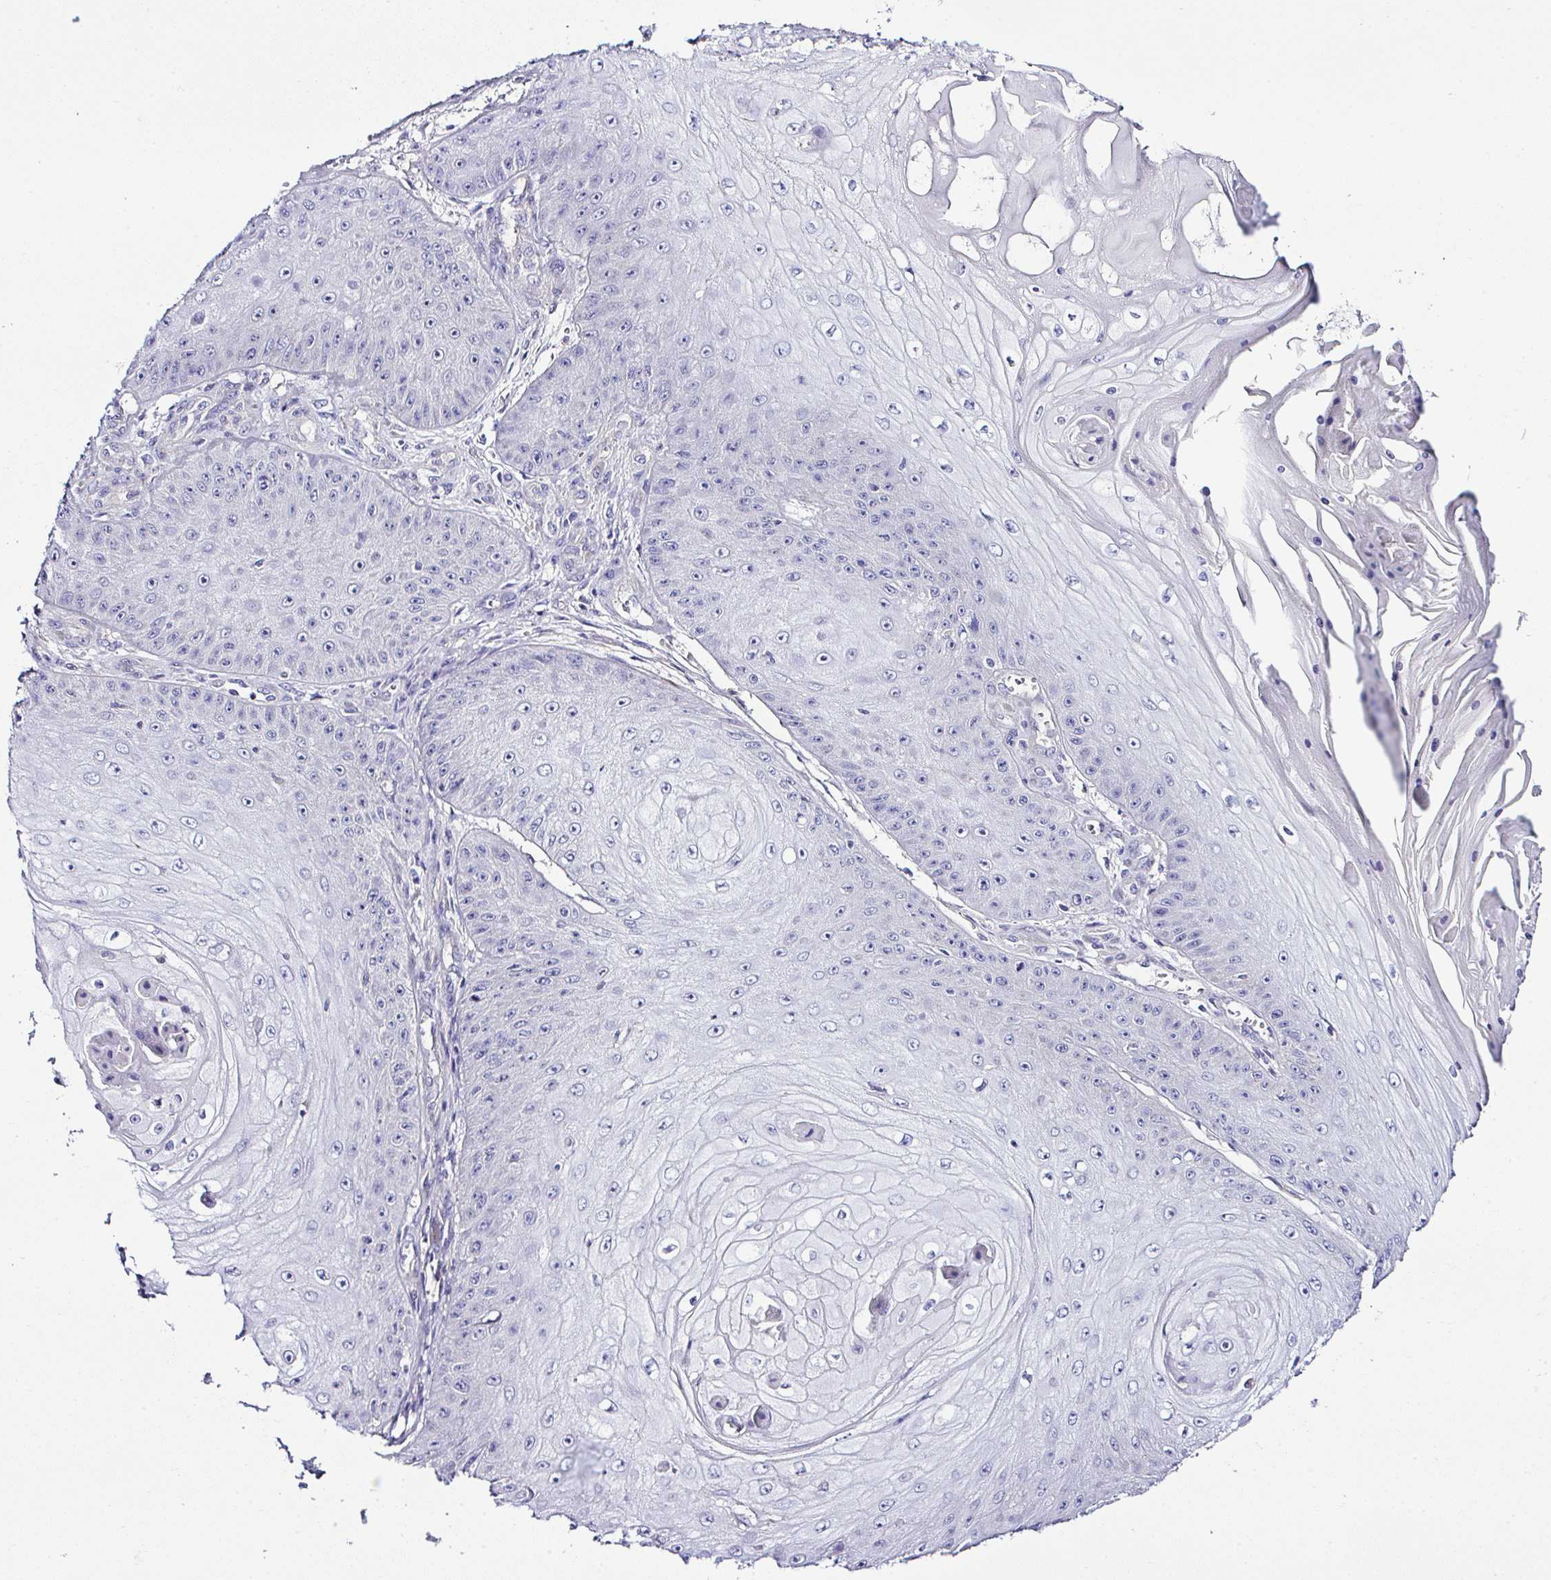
{"staining": {"intensity": "negative", "quantity": "none", "location": "none"}, "tissue": "skin cancer", "cell_type": "Tumor cells", "image_type": "cancer", "snomed": [{"axis": "morphology", "description": "Squamous cell carcinoma, NOS"}, {"axis": "topography", "description": "Skin"}], "caption": "Immunohistochemical staining of human skin cancer displays no significant positivity in tumor cells.", "gene": "OR4P4", "patient": {"sex": "male", "age": 70}}